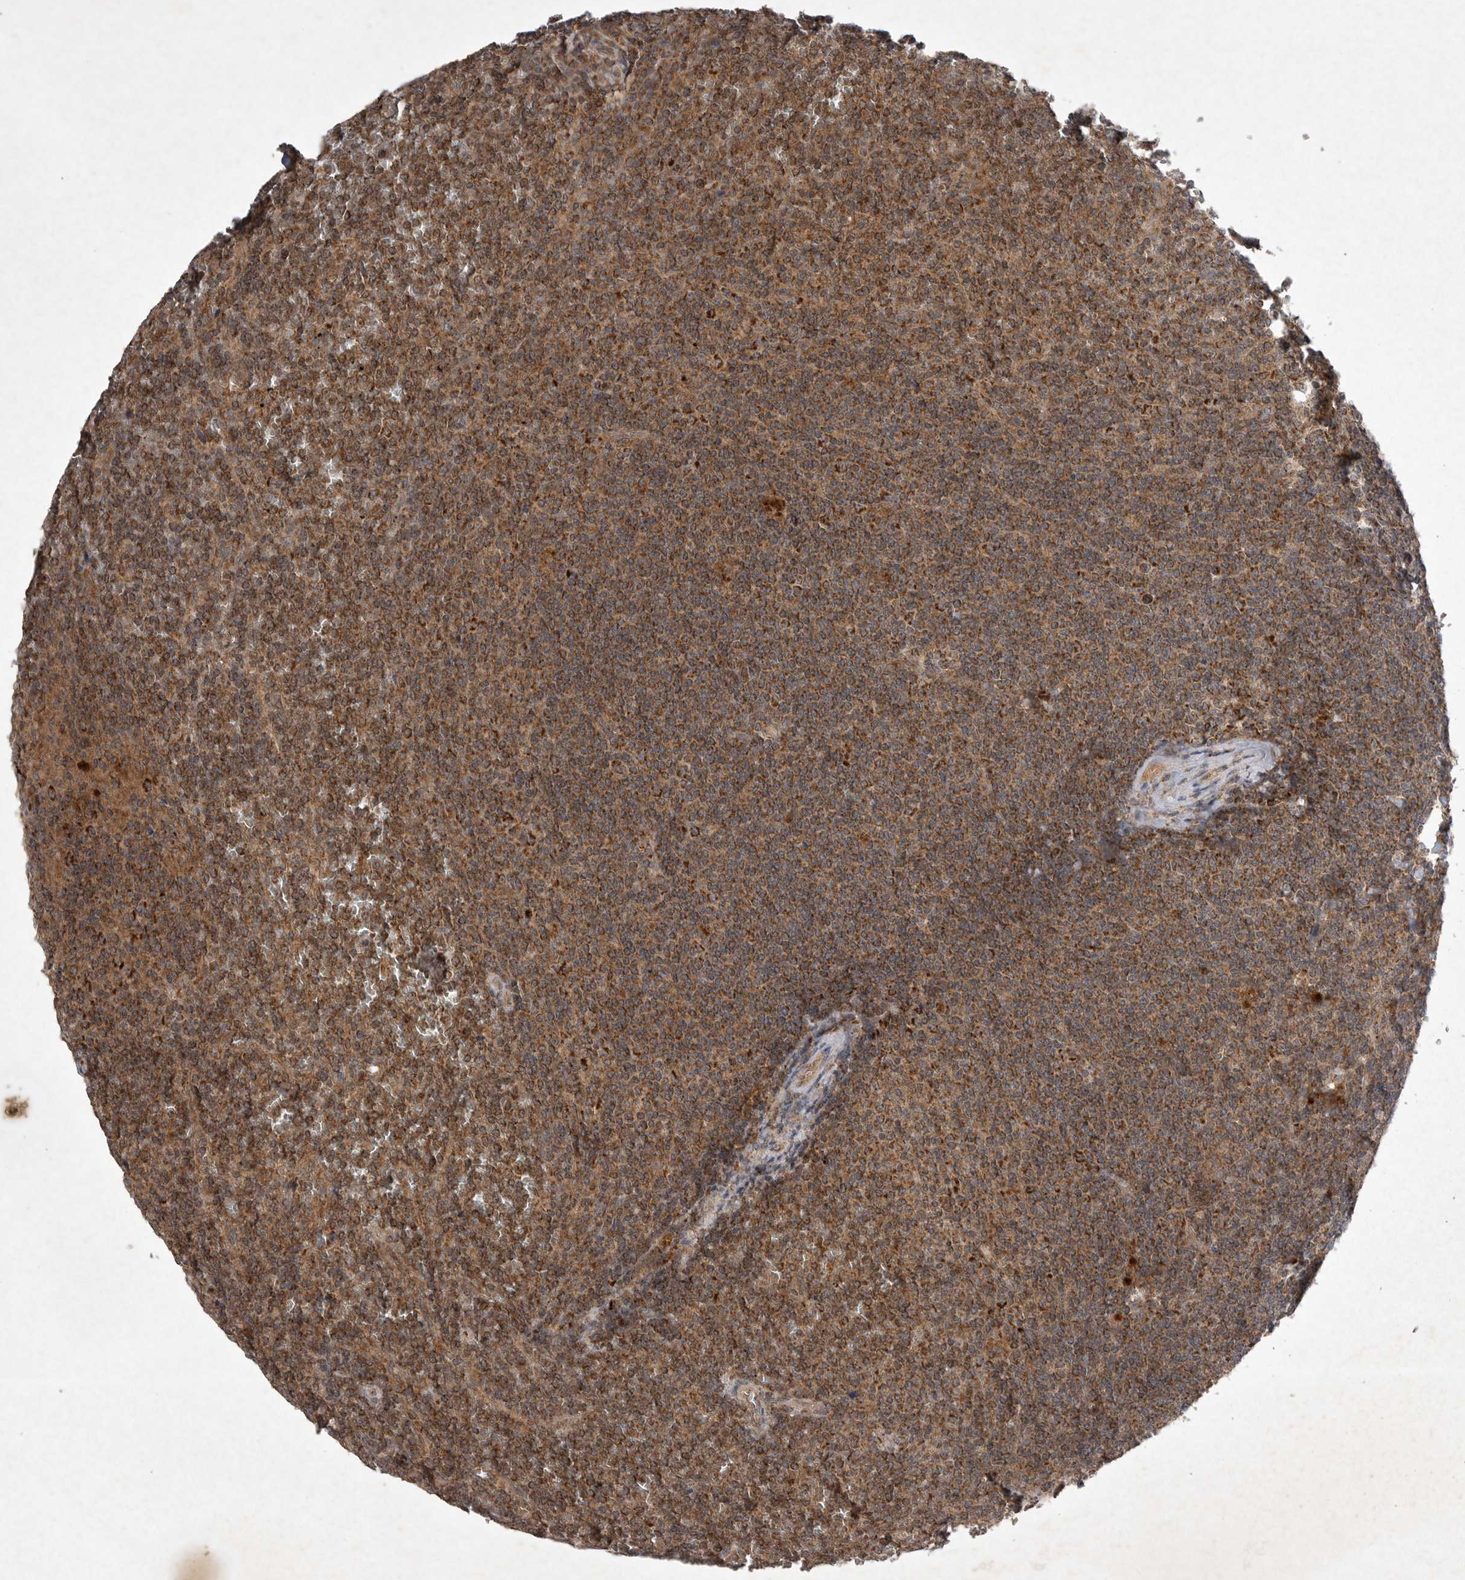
{"staining": {"intensity": "strong", "quantity": ">75%", "location": "cytoplasmic/membranous"}, "tissue": "lymphoma", "cell_type": "Tumor cells", "image_type": "cancer", "snomed": [{"axis": "morphology", "description": "Malignant lymphoma, non-Hodgkin's type, Low grade"}, {"axis": "topography", "description": "Spleen"}], "caption": "This is an image of IHC staining of malignant lymphoma, non-Hodgkin's type (low-grade), which shows strong positivity in the cytoplasmic/membranous of tumor cells.", "gene": "DDR1", "patient": {"sex": "female", "age": 19}}